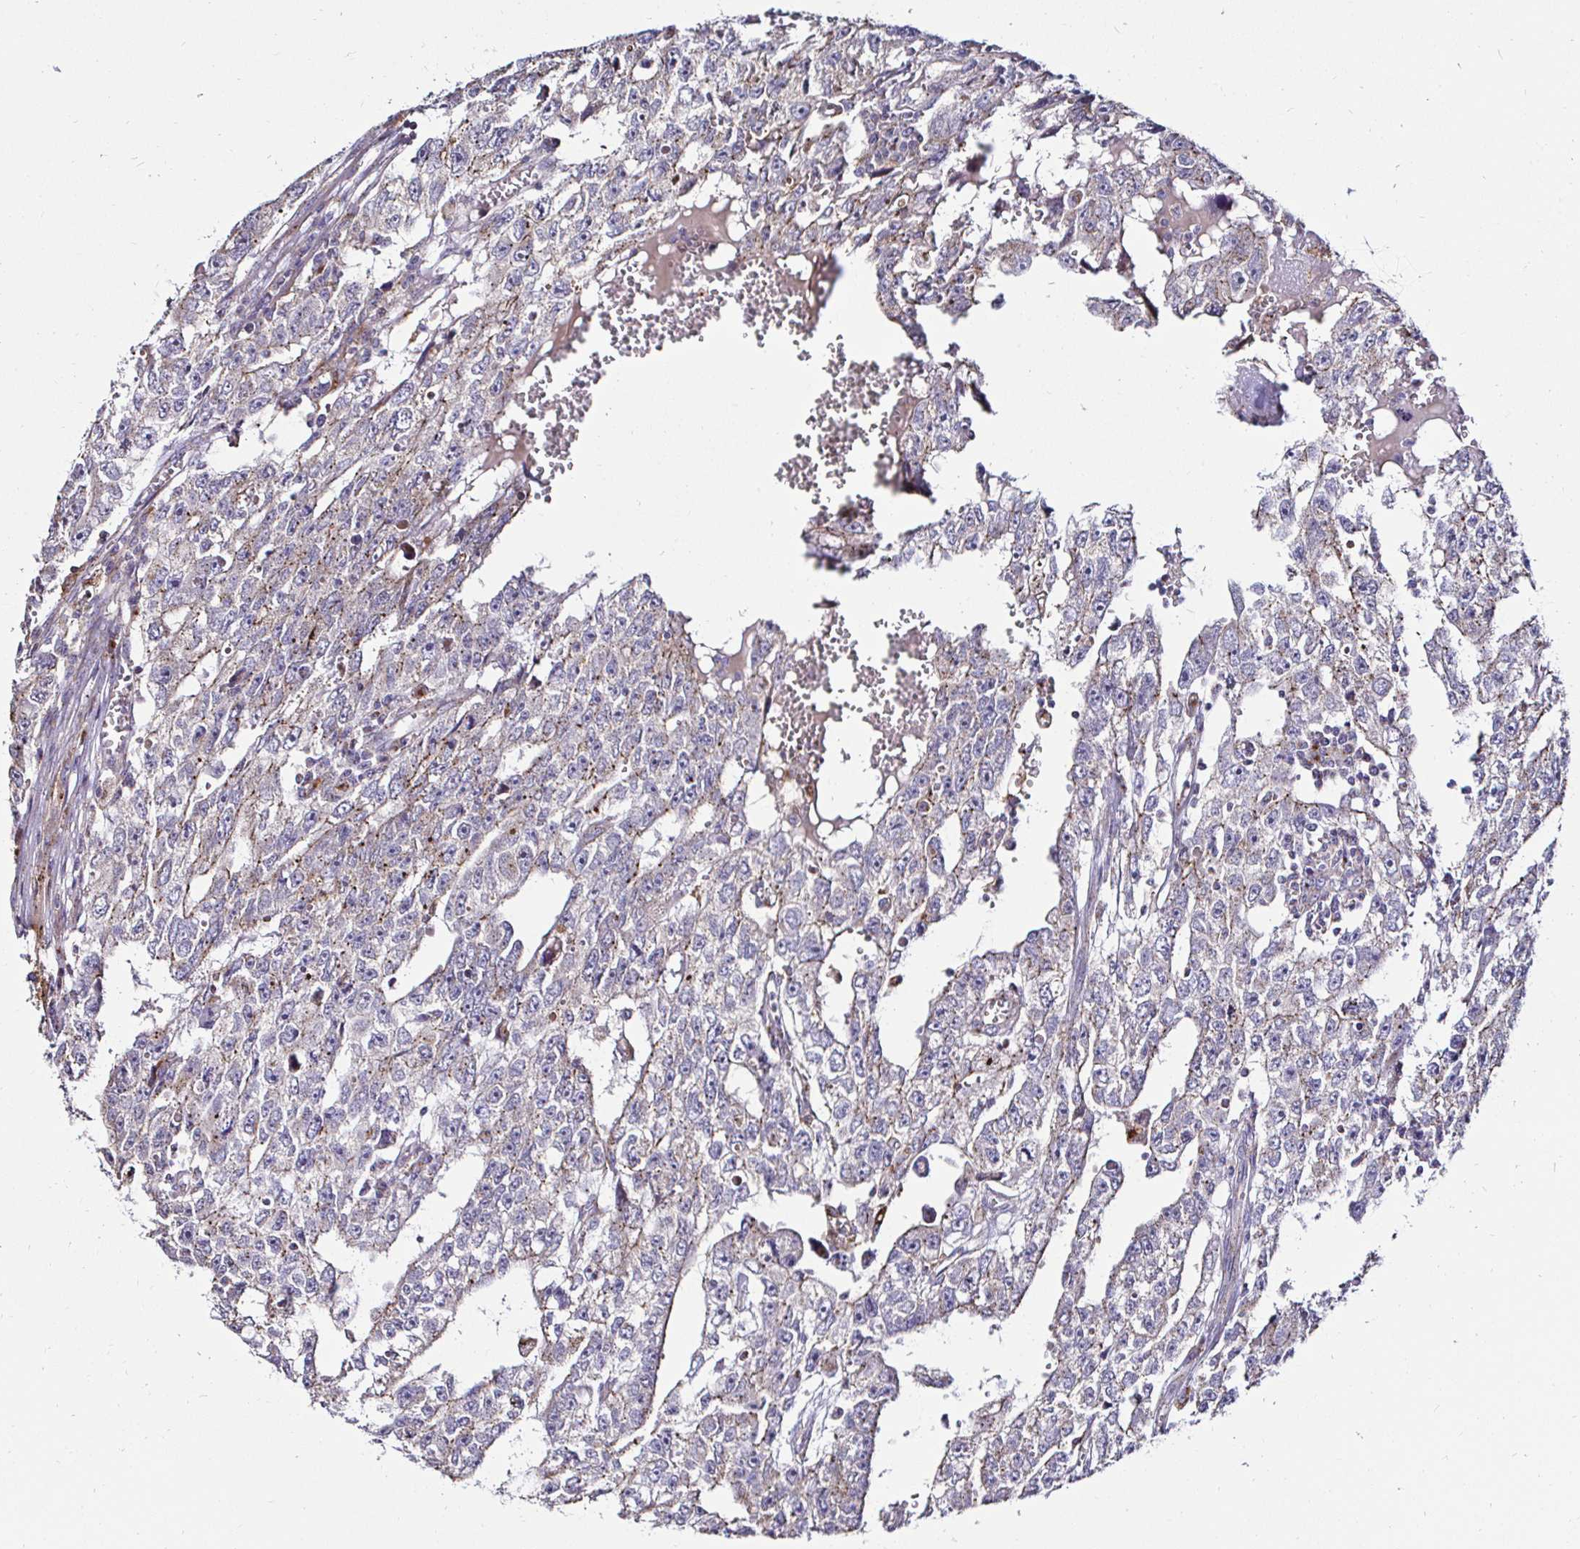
{"staining": {"intensity": "weak", "quantity": "<25%", "location": "cytoplasmic/membranous"}, "tissue": "testis cancer", "cell_type": "Tumor cells", "image_type": "cancer", "snomed": [{"axis": "morphology", "description": "Carcinoma, Embryonal, NOS"}, {"axis": "topography", "description": "Testis"}], "caption": "This is an immunohistochemistry image of embryonal carcinoma (testis). There is no staining in tumor cells.", "gene": "GALNS", "patient": {"sex": "male", "age": 20}}